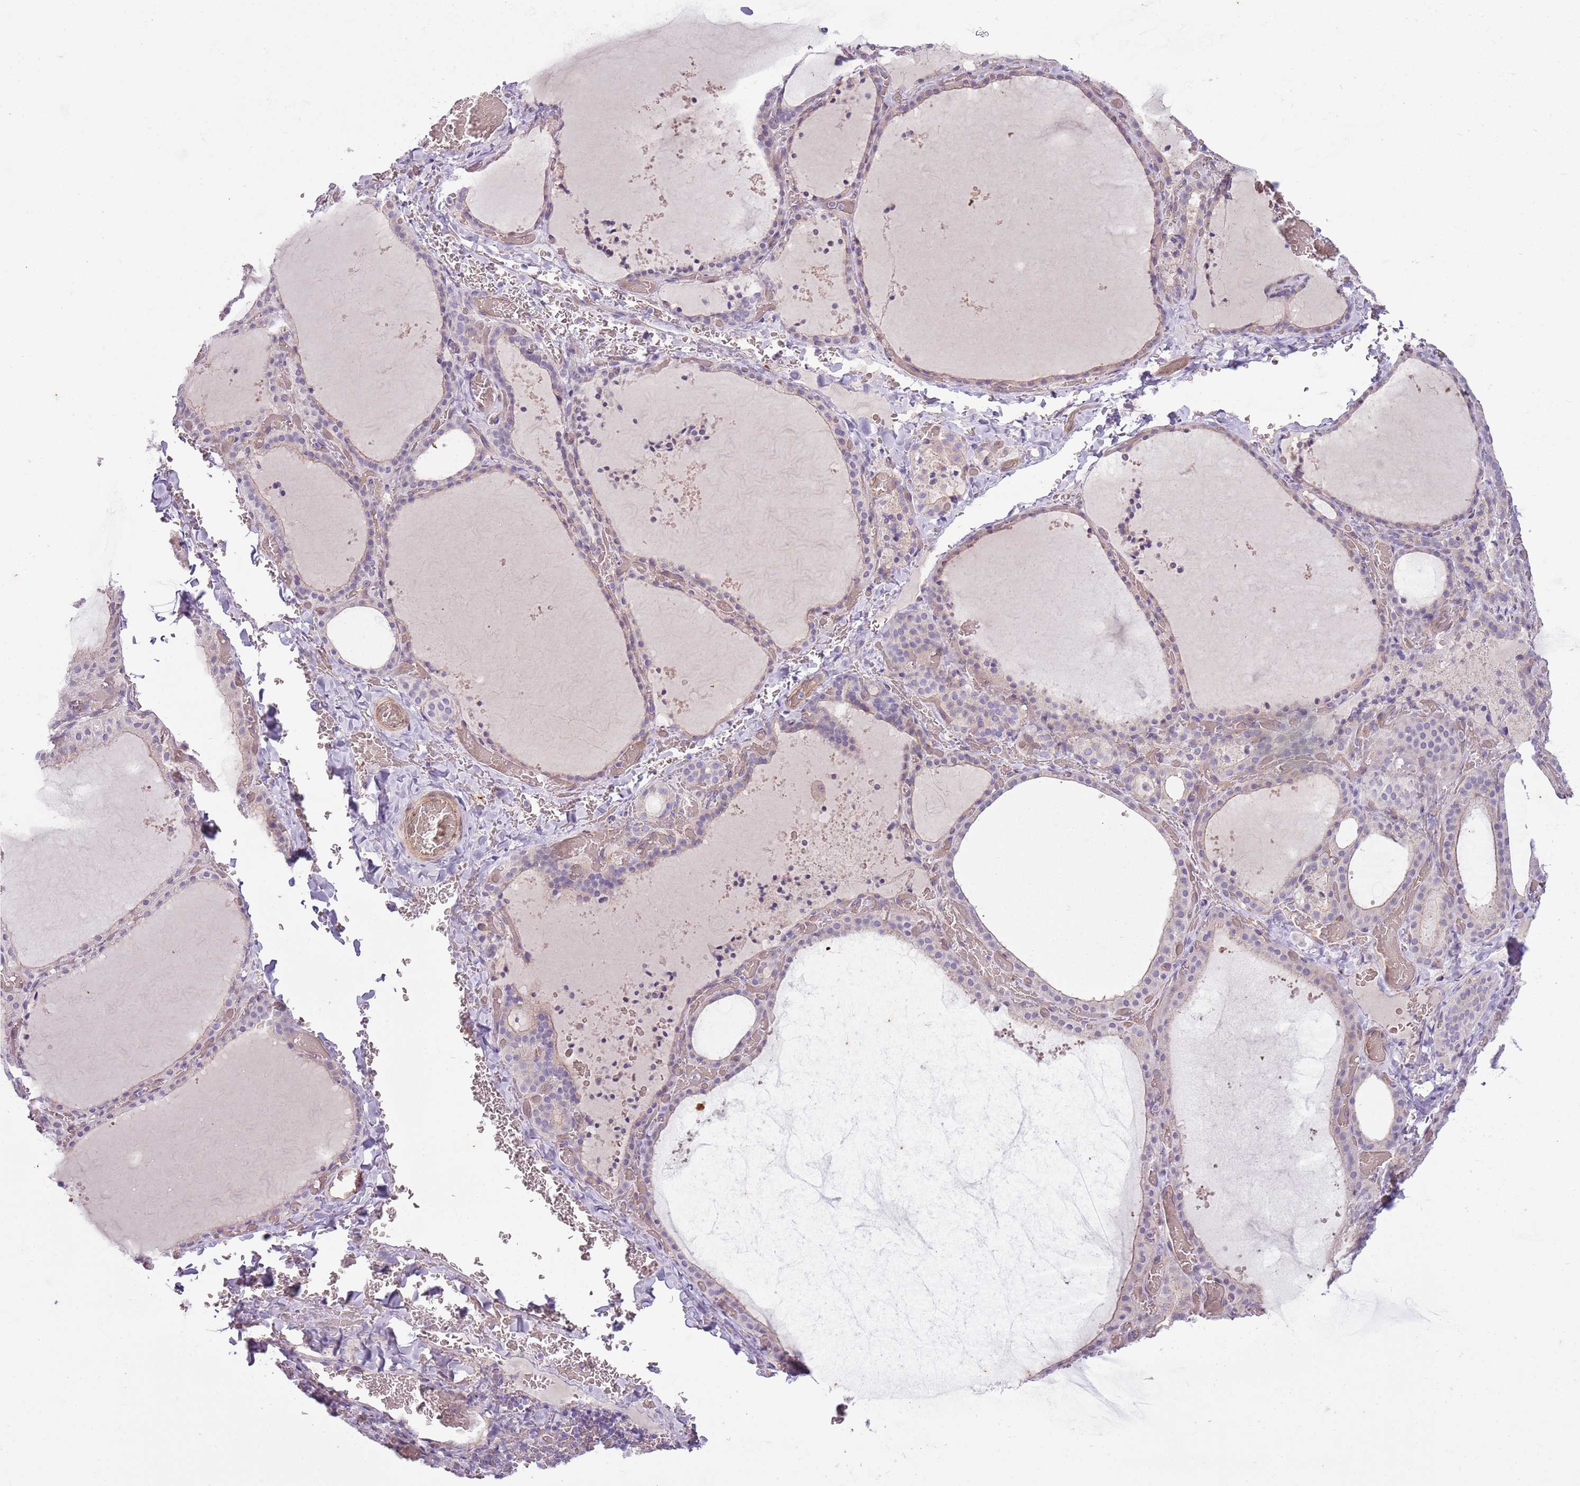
{"staining": {"intensity": "negative", "quantity": "none", "location": "none"}, "tissue": "thyroid gland", "cell_type": "Glandular cells", "image_type": "normal", "snomed": [{"axis": "morphology", "description": "Normal tissue, NOS"}, {"axis": "topography", "description": "Thyroid gland"}], "caption": "Thyroid gland was stained to show a protein in brown. There is no significant expression in glandular cells. (Stains: DAB (3,3'-diaminobenzidine) immunohistochemistry with hematoxylin counter stain, Microscopy: brightfield microscopy at high magnification).", "gene": "MRO", "patient": {"sex": "female", "age": 39}}